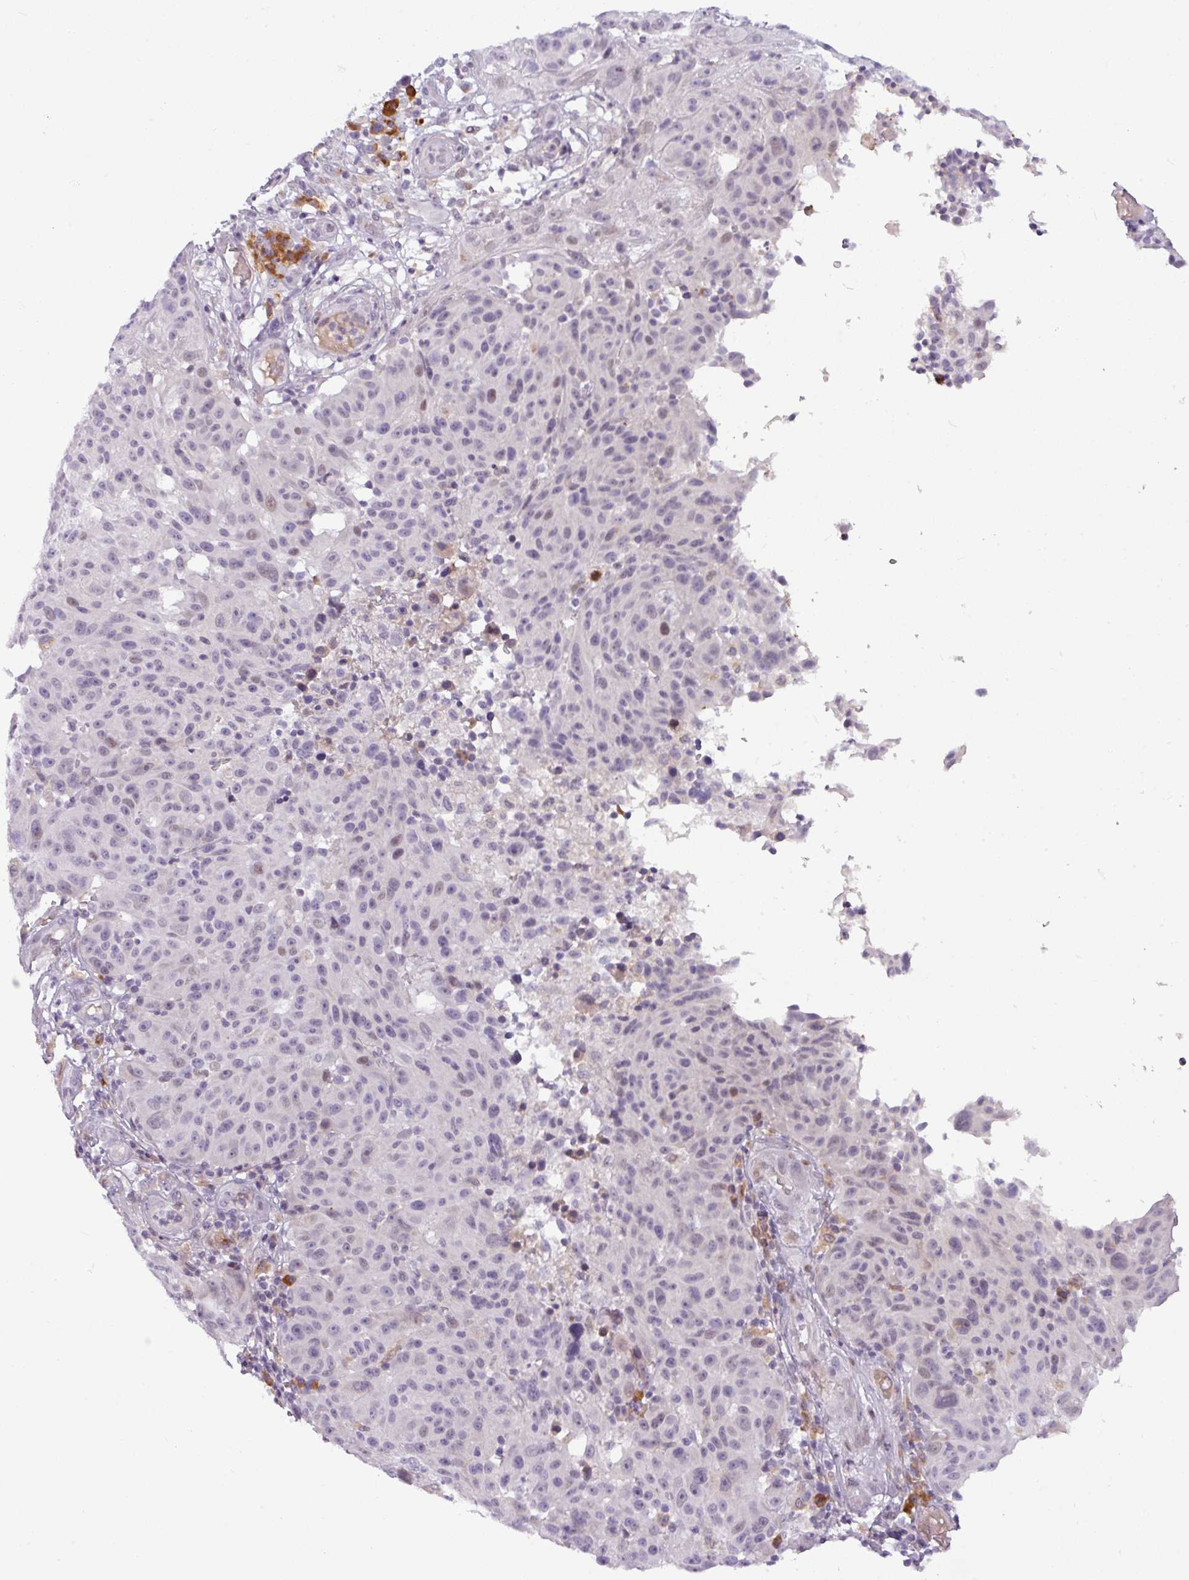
{"staining": {"intensity": "negative", "quantity": "none", "location": "none"}, "tissue": "melanoma", "cell_type": "Tumor cells", "image_type": "cancer", "snomed": [{"axis": "morphology", "description": "Malignant melanoma, NOS"}, {"axis": "topography", "description": "Skin"}], "caption": "Malignant melanoma was stained to show a protein in brown. There is no significant staining in tumor cells.", "gene": "SLC66A2", "patient": {"sex": "male", "age": 53}}